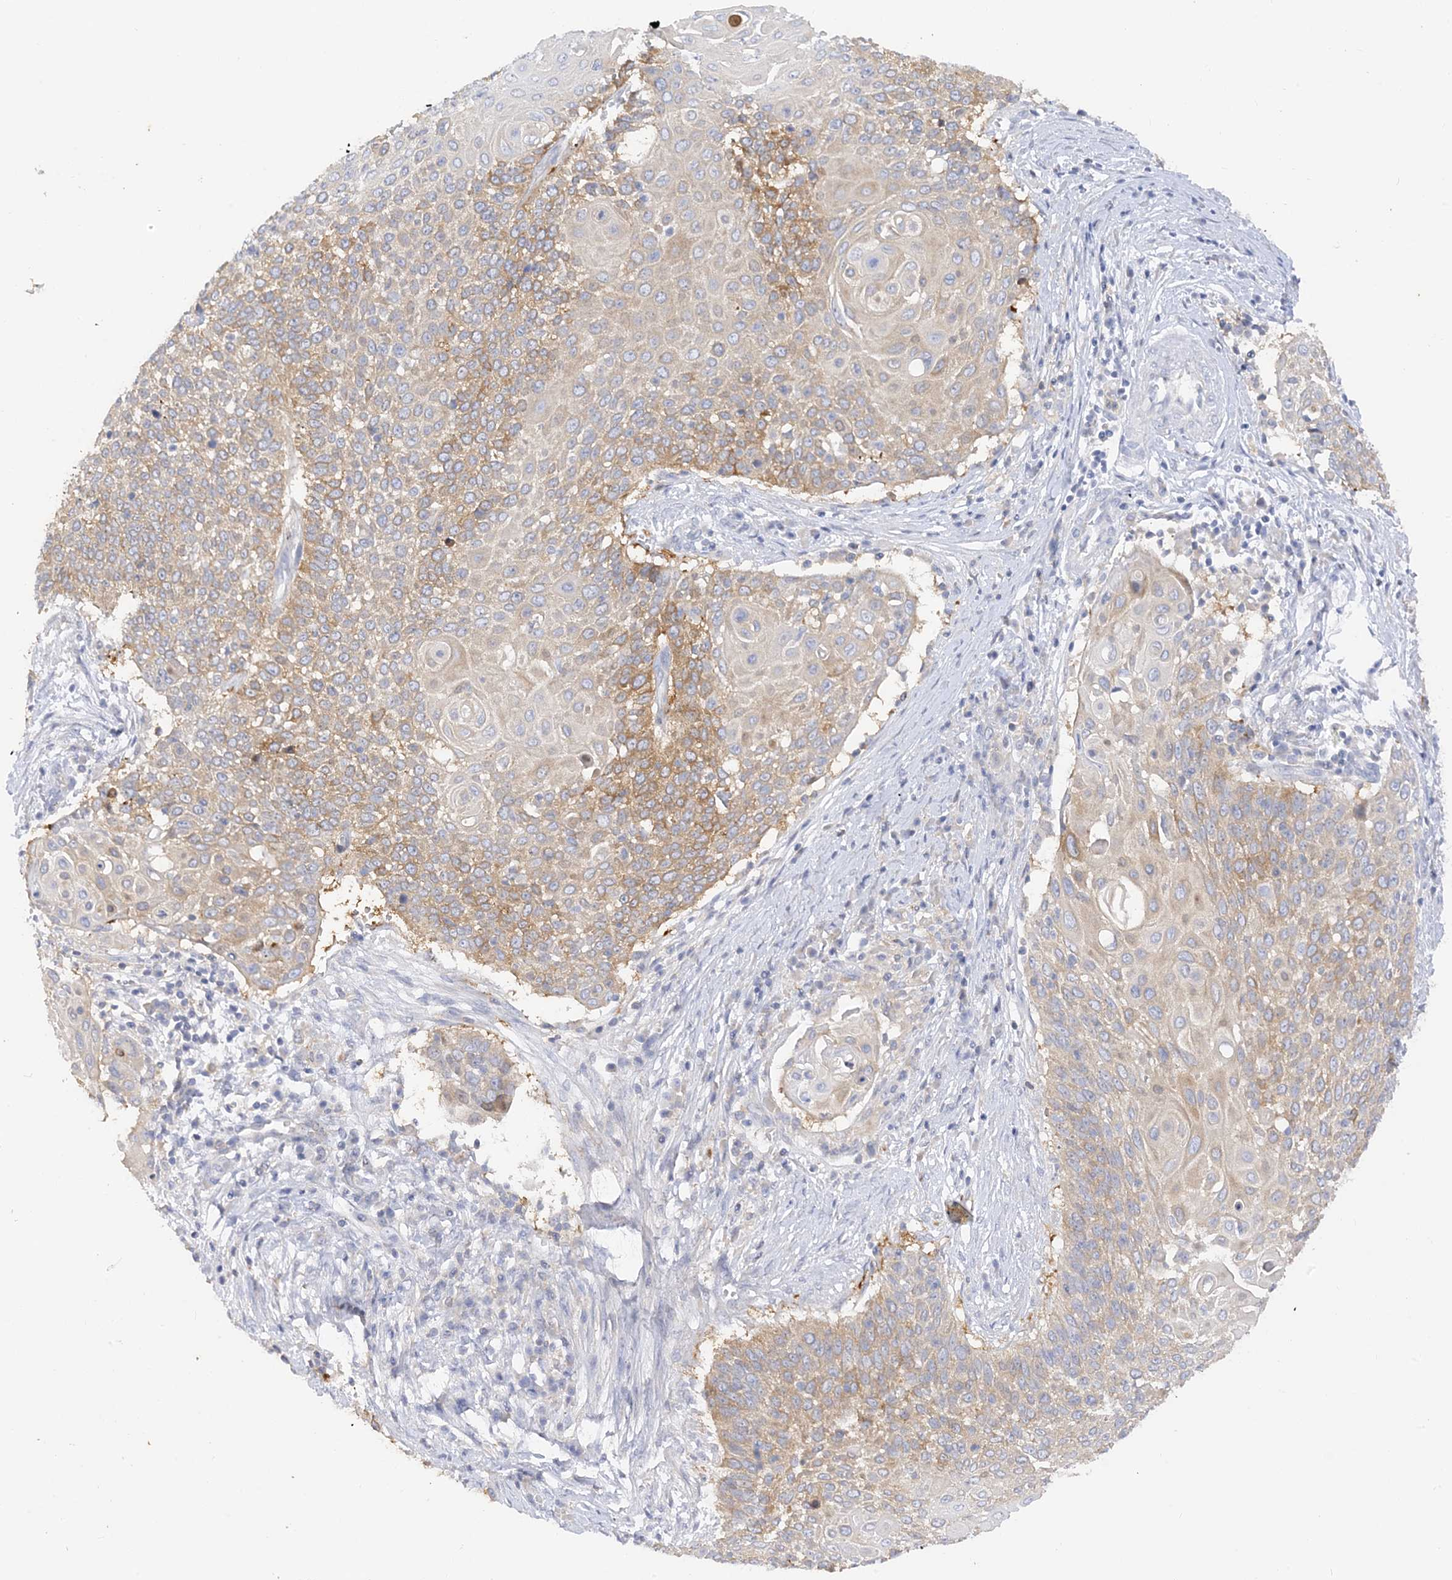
{"staining": {"intensity": "moderate", "quantity": "<25%", "location": "cytoplasmic/membranous"}, "tissue": "cervical cancer", "cell_type": "Tumor cells", "image_type": "cancer", "snomed": [{"axis": "morphology", "description": "Squamous cell carcinoma, NOS"}, {"axis": "topography", "description": "Cervix"}], "caption": "This is an image of immunohistochemistry staining of cervical cancer (squamous cell carcinoma), which shows moderate staining in the cytoplasmic/membranous of tumor cells.", "gene": "ARV1", "patient": {"sex": "female", "age": 39}}